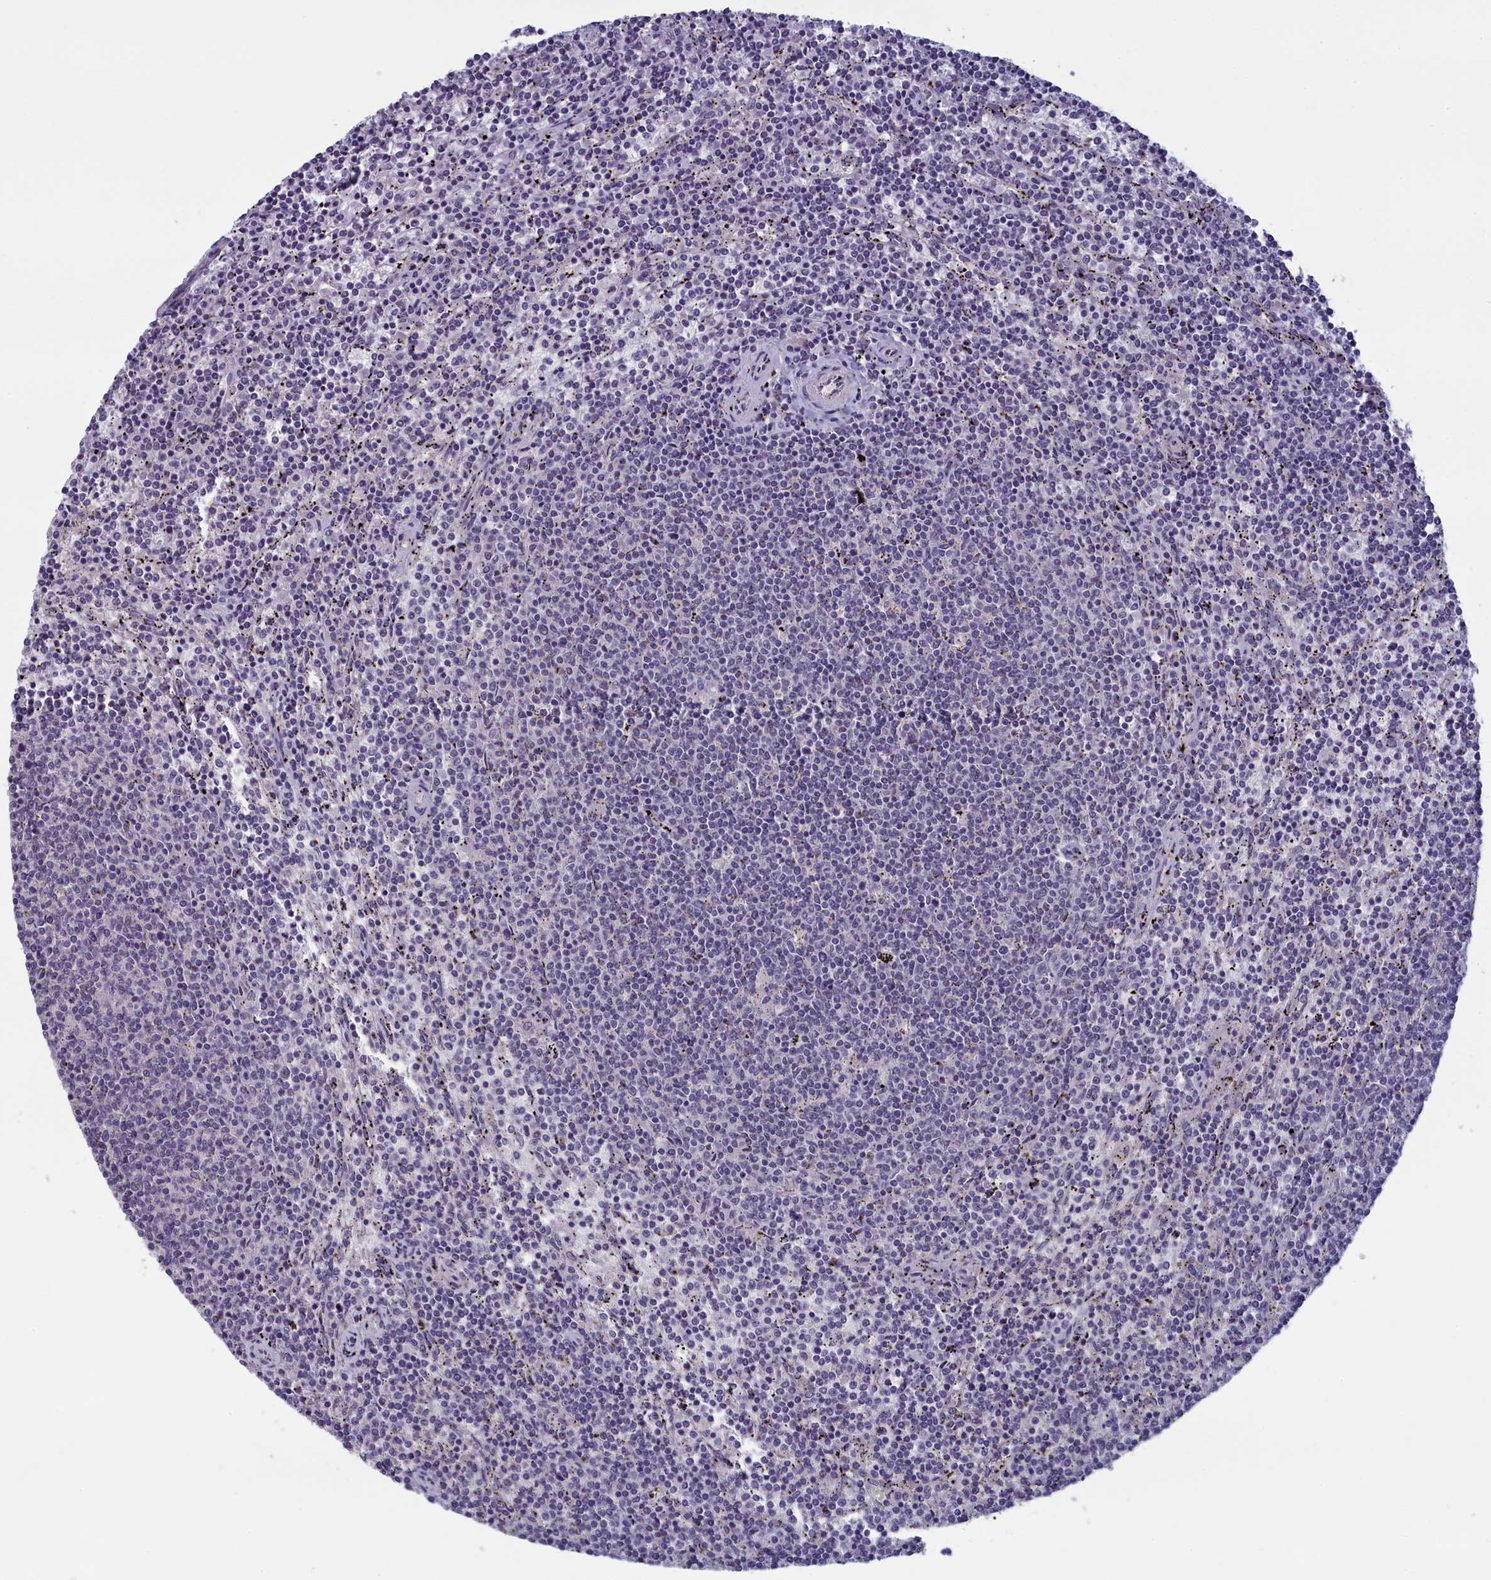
{"staining": {"intensity": "negative", "quantity": "none", "location": "none"}, "tissue": "lymphoma", "cell_type": "Tumor cells", "image_type": "cancer", "snomed": [{"axis": "morphology", "description": "Malignant lymphoma, non-Hodgkin's type, Low grade"}, {"axis": "topography", "description": "Spleen"}], "caption": "There is no significant staining in tumor cells of lymphoma. (IHC, brightfield microscopy, high magnification).", "gene": "ATF7IP2", "patient": {"sex": "female", "age": 50}}